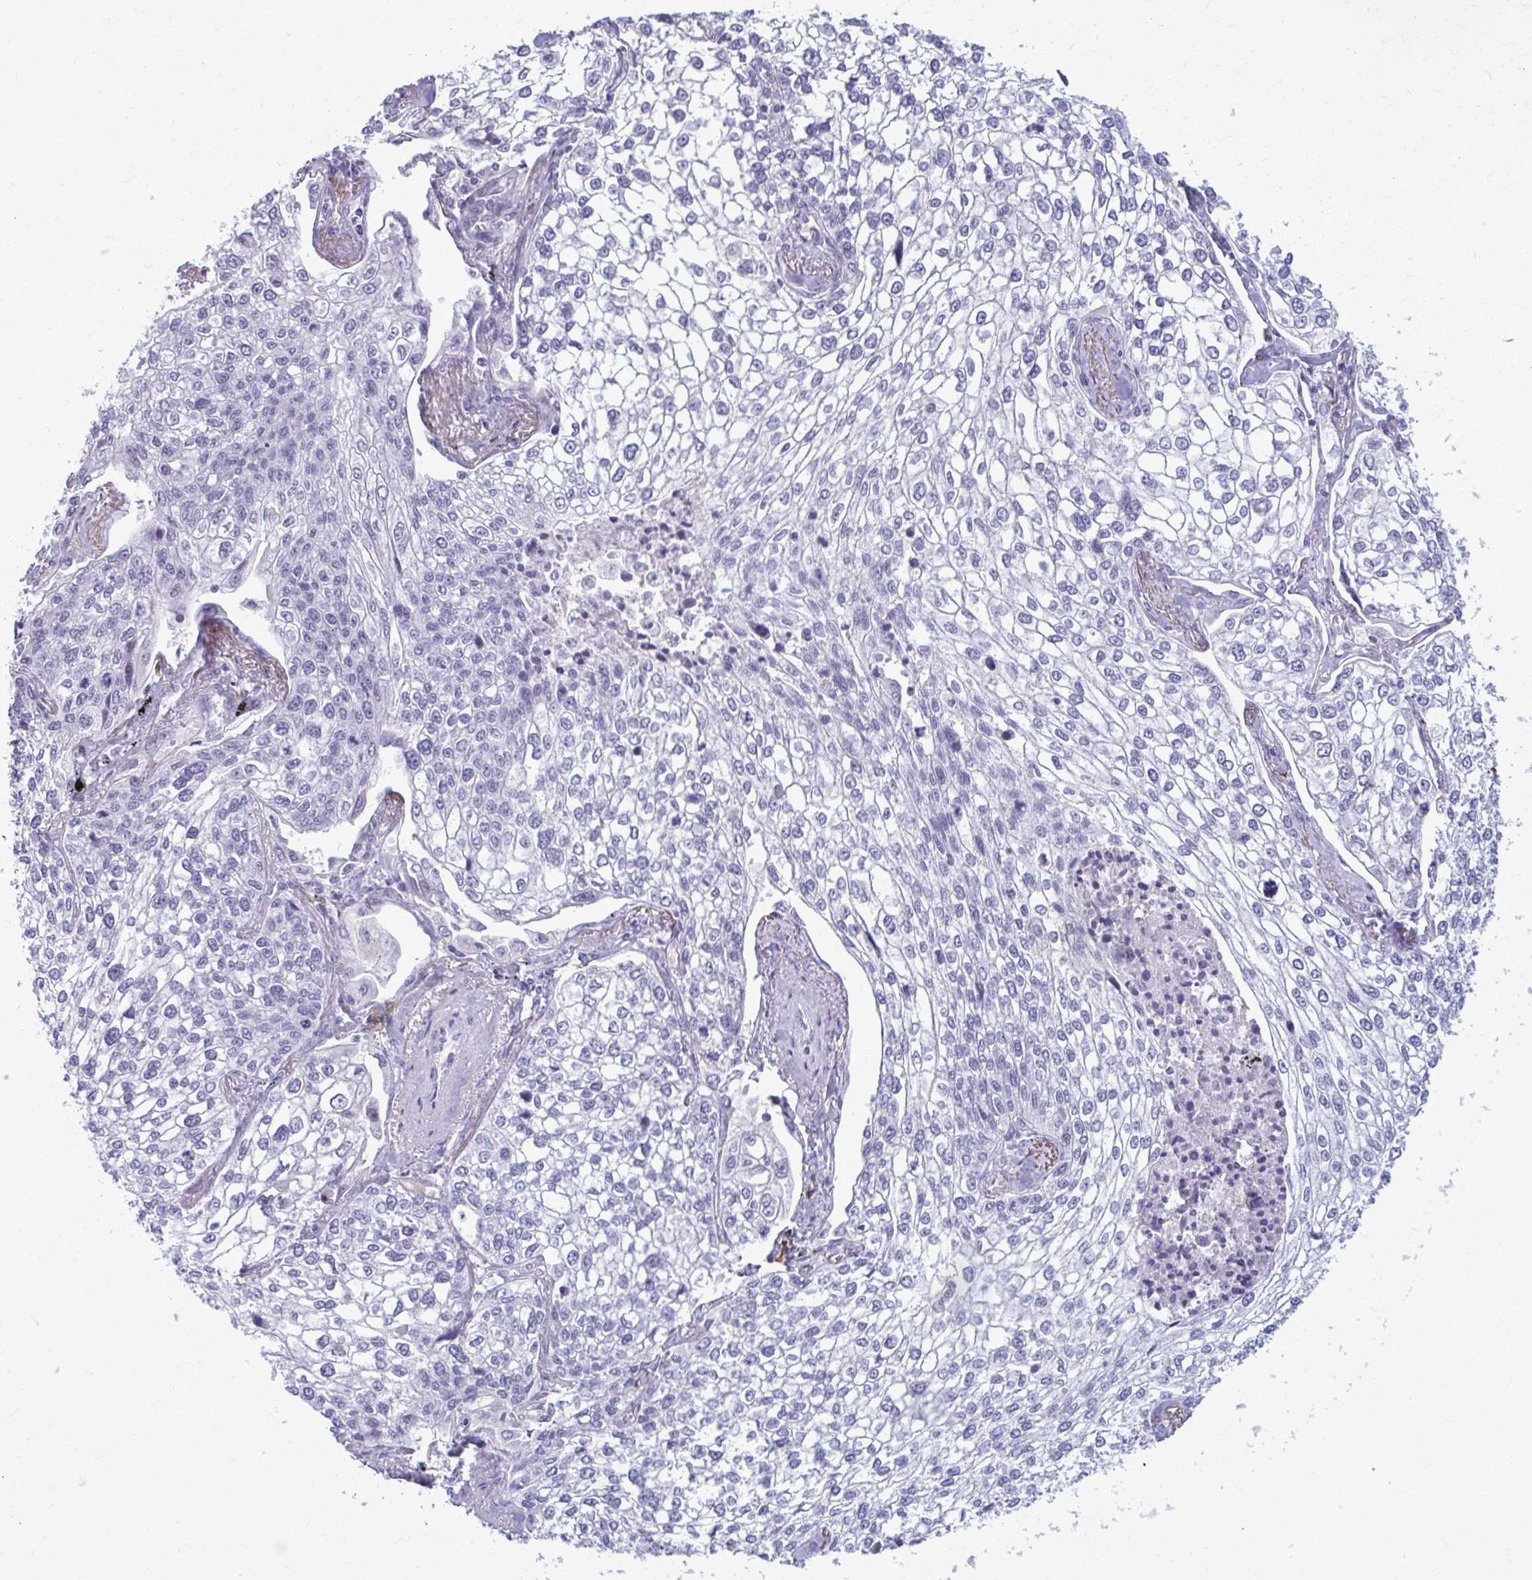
{"staining": {"intensity": "negative", "quantity": "none", "location": "none"}, "tissue": "lung cancer", "cell_type": "Tumor cells", "image_type": "cancer", "snomed": [{"axis": "morphology", "description": "Squamous cell carcinoma, NOS"}, {"axis": "topography", "description": "Lung"}], "caption": "Human lung squamous cell carcinoma stained for a protein using immunohistochemistry (IHC) shows no expression in tumor cells.", "gene": "CD38", "patient": {"sex": "male", "age": 74}}